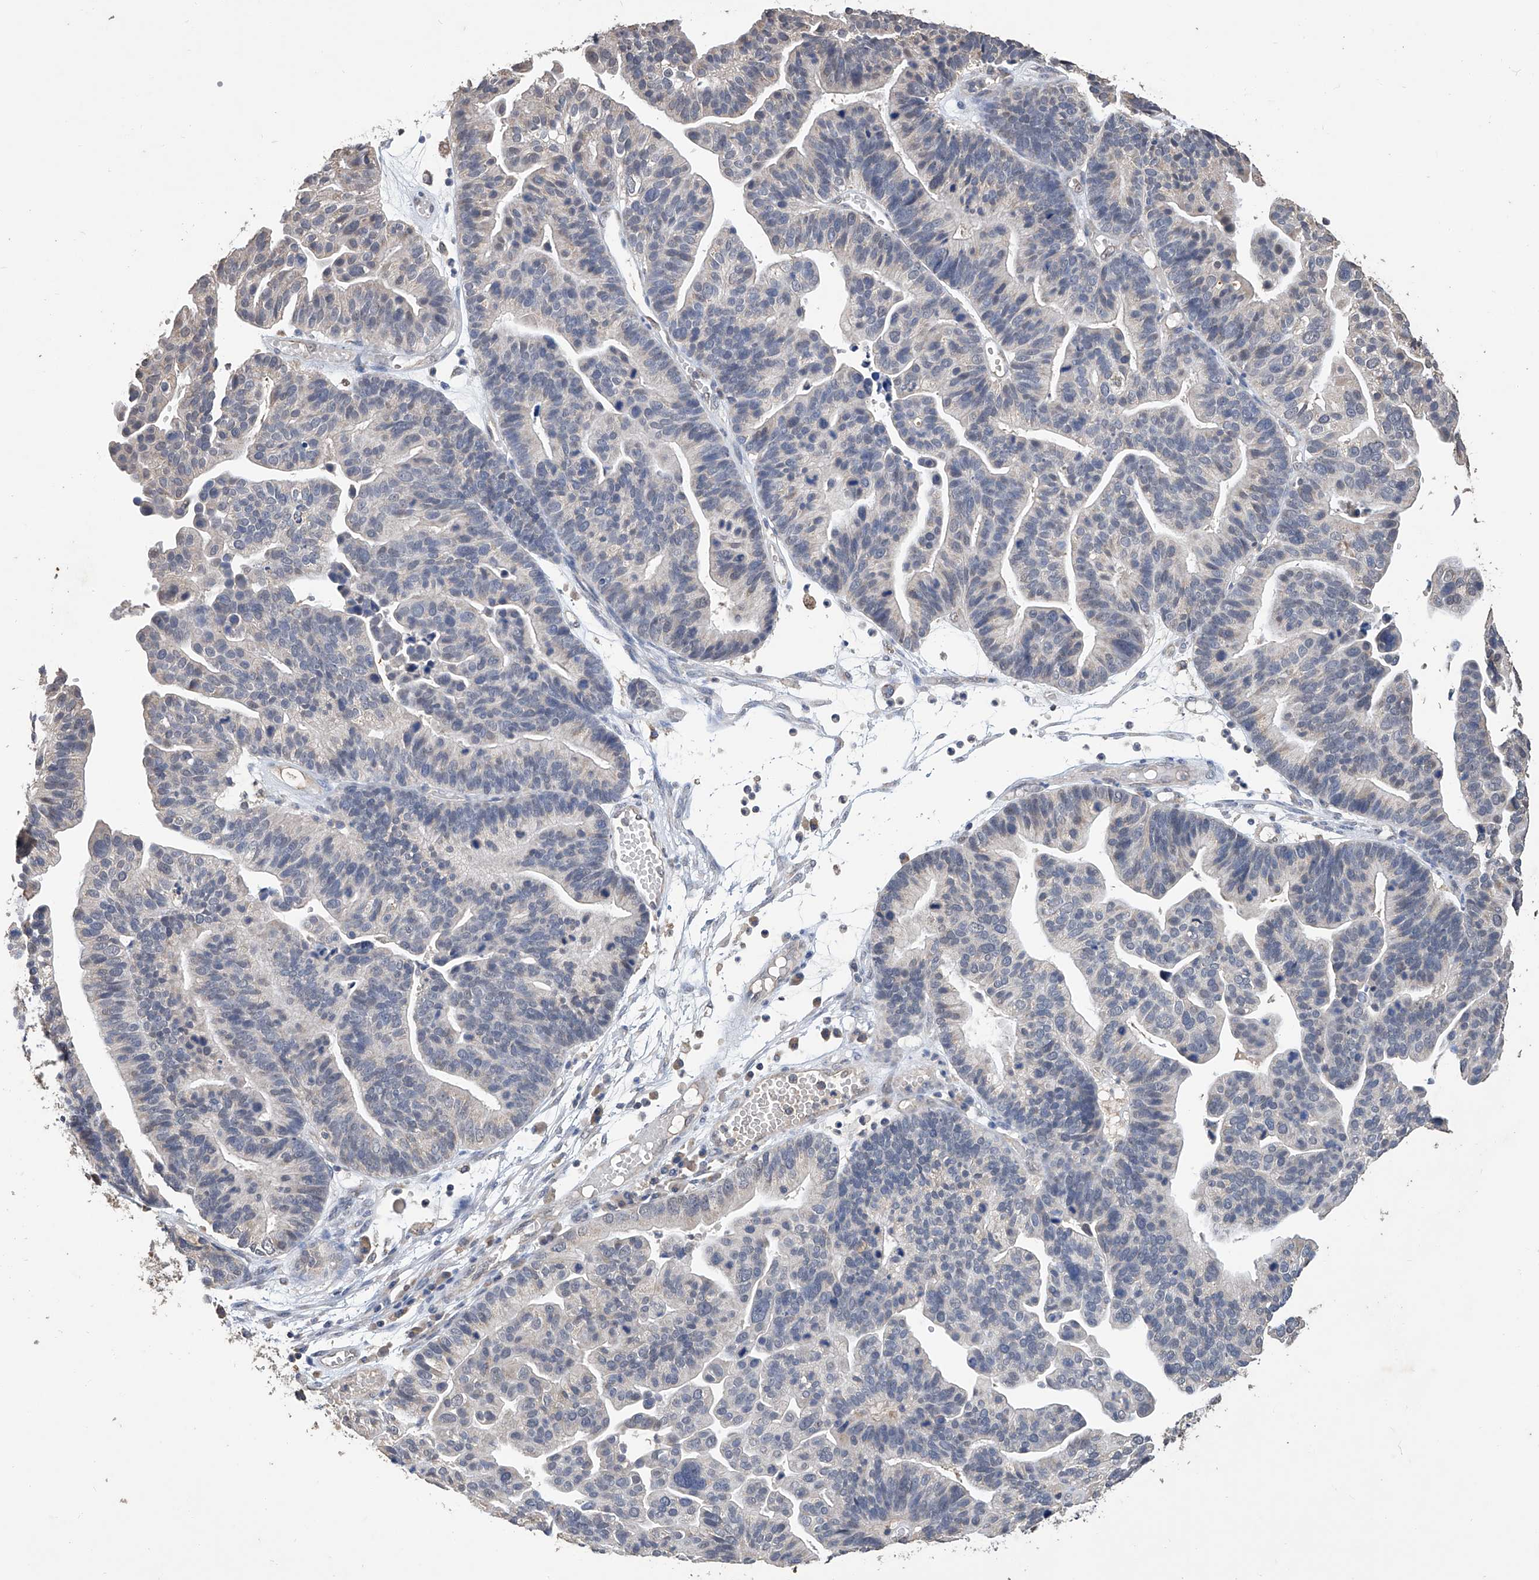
{"staining": {"intensity": "negative", "quantity": "none", "location": "none"}, "tissue": "ovarian cancer", "cell_type": "Tumor cells", "image_type": "cancer", "snomed": [{"axis": "morphology", "description": "Cystadenocarcinoma, serous, NOS"}, {"axis": "topography", "description": "Ovary"}], "caption": "Ovarian cancer (serous cystadenocarcinoma) was stained to show a protein in brown. There is no significant staining in tumor cells. (Immunohistochemistry, brightfield microscopy, high magnification).", "gene": "GPT", "patient": {"sex": "female", "age": 56}}